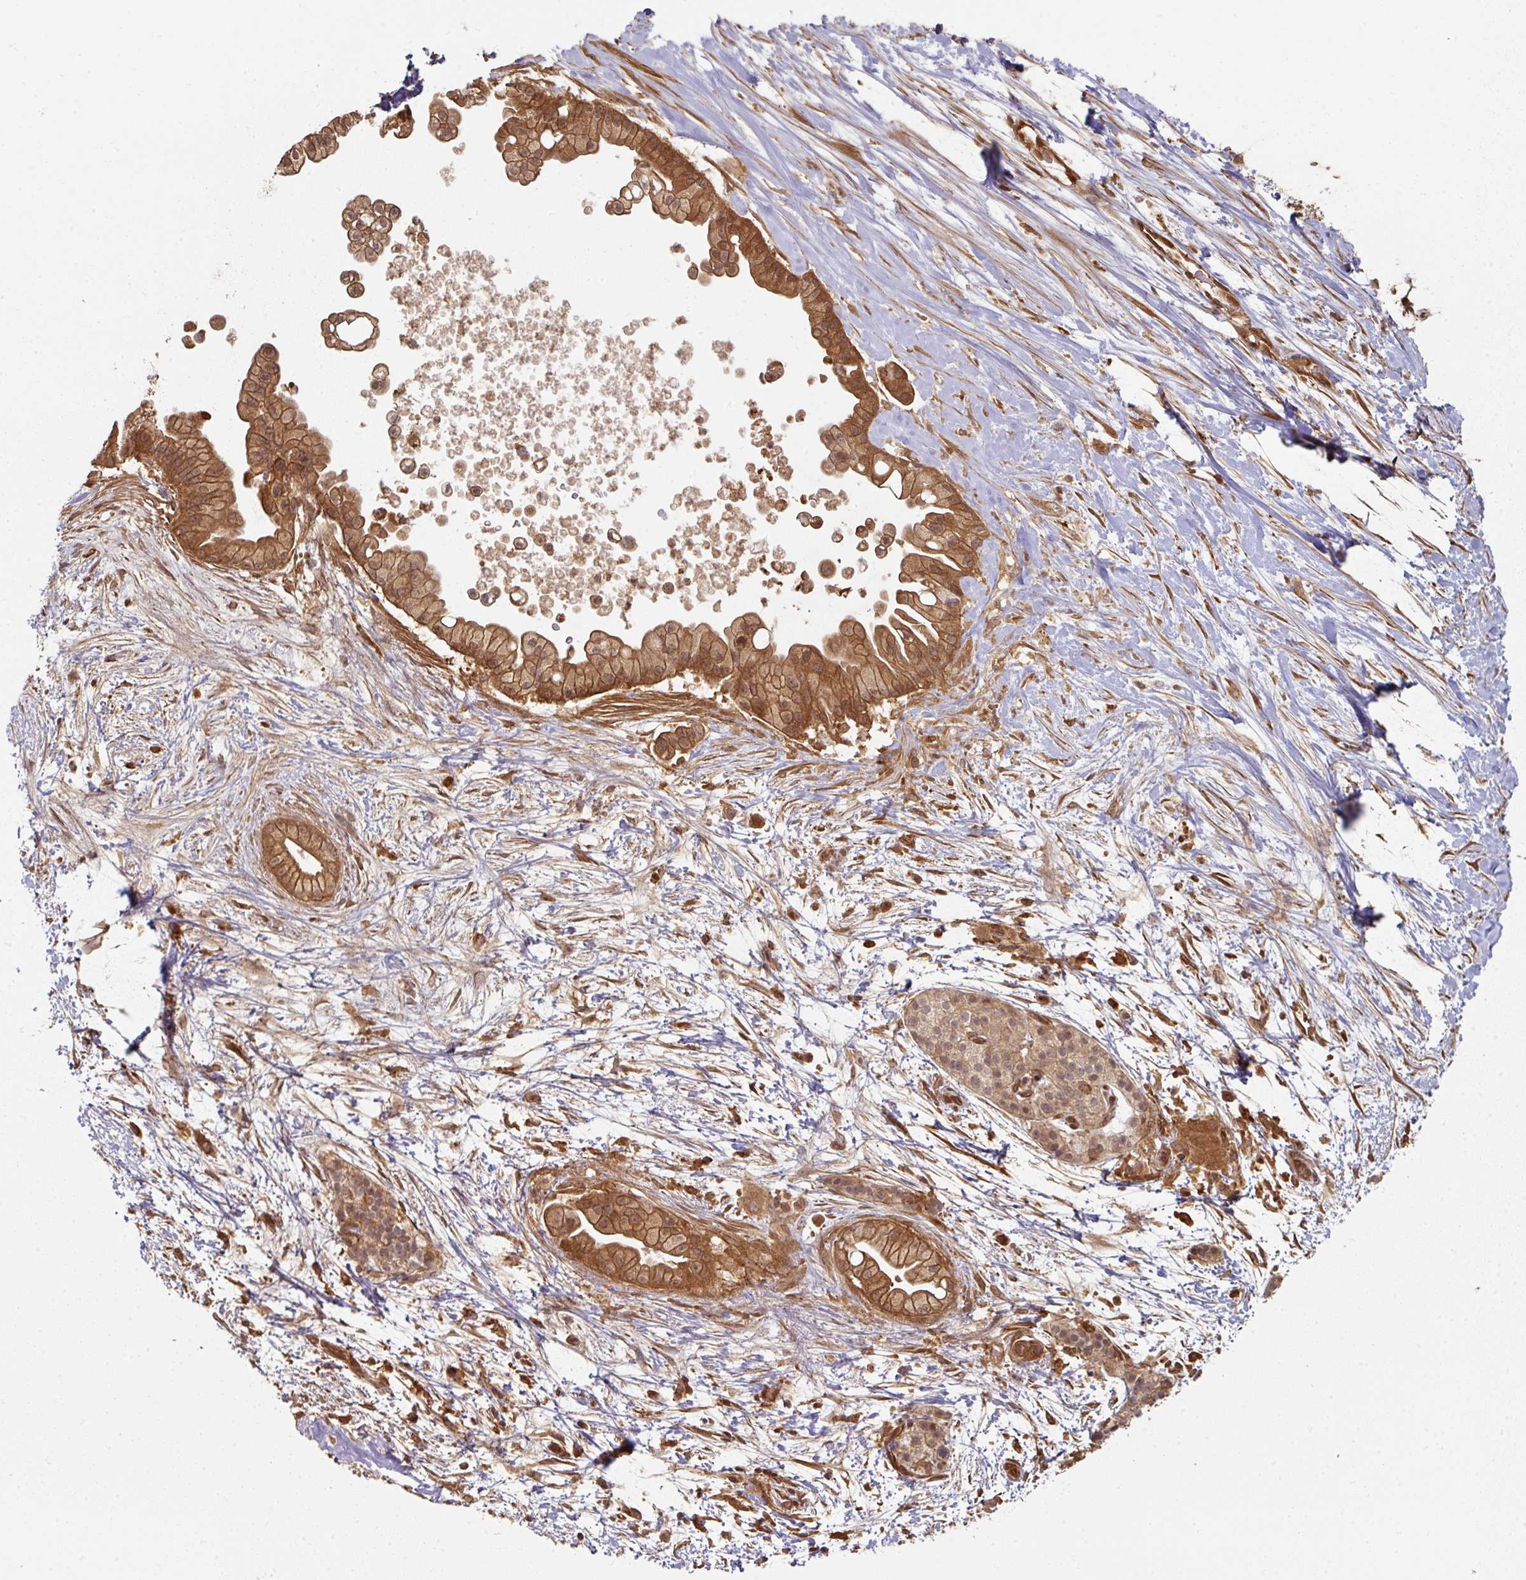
{"staining": {"intensity": "moderate", "quantity": ">75%", "location": "cytoplasmic/membranous"}, "tissue": "pancreatic cancer", "cell_type": "Tumor cells", "image_type": "cancer", "snomed": [{"axis": "morphology", "description": "Adenocarcinoma, NOS"}, {"axis": "topography", "description": "Pancreas"}], "caption": "Pancreatic adenocarcinoma stained for a protein shows moderate cytoplasmic/membranous positivity in tumor cells.", "gene": "EIF4EBP2", "patient": {"sex": "female", "age": 69}}